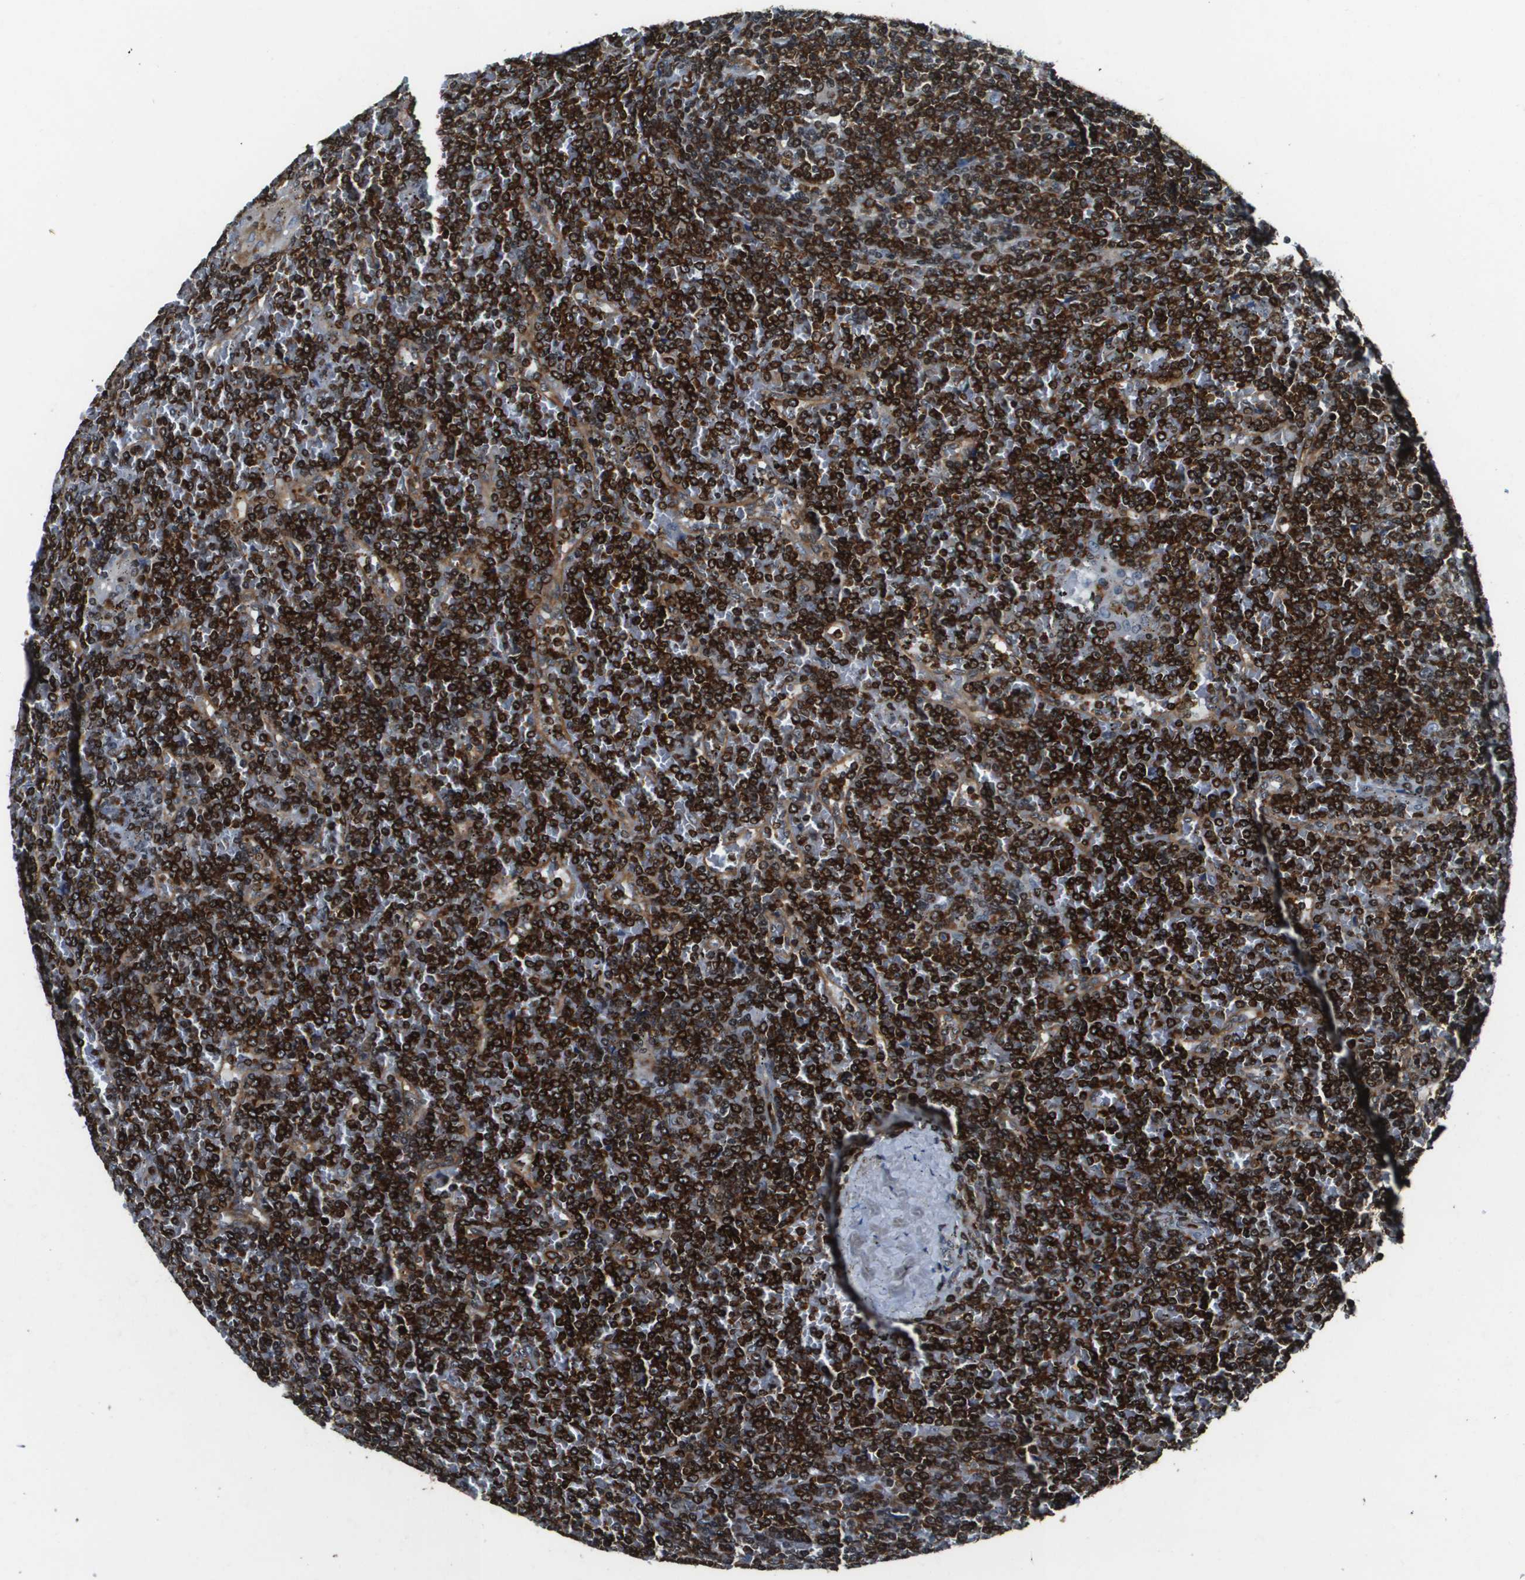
{"staining": {"intensity": "strong", "quantity": ">75%", "location": "cytoplasmic/membranous"}, "tissue": "lymphoma", "cell_type": "Tumor cells", "image_type": "cancer", "snomed": [{"axis": "morphology", "description": "Malignant lymphoma, non-Hodgkin's type, Low grade"}, {"axis": "topography", "description": "Spleen"}], "caption": "Brown immunohistochemical staining in human lymphoma displays strong cytoplasmic/membranous positivity in approximately >75% of tumor cells. The staining was performed using DAB, with brown indicating positive protein expression. Nuclei are stained blue with hematoxylin.", "gene": "ESYT1", "patient": {"sex": "female", "age": 19}}